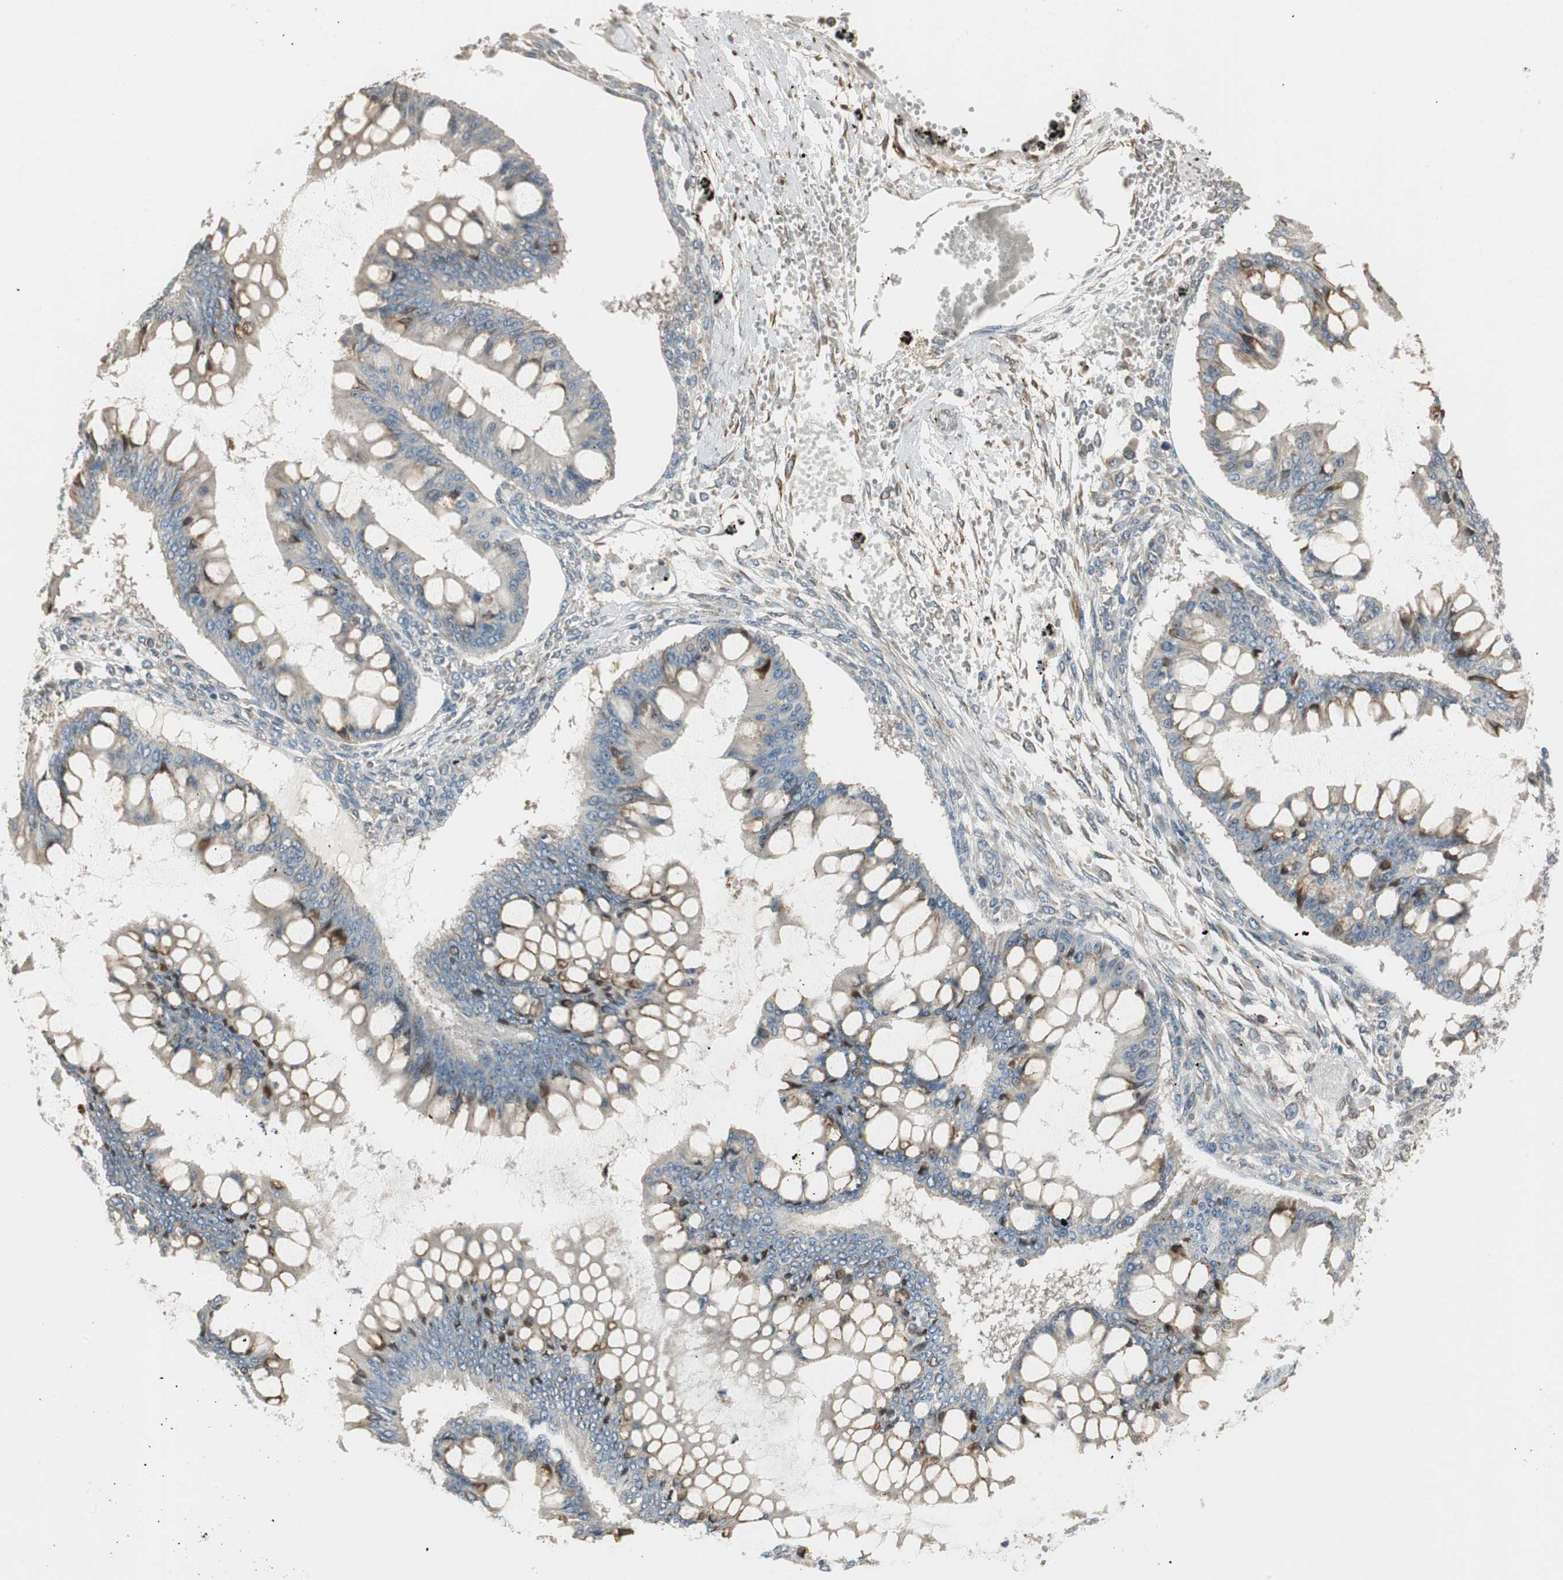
{"staining": {"intensity": "weak", "quantity": "<25%", "location": "cytoplasmic/membranous"}, "tissue": "ovarian cancer", "cell_type": "Tumor cells", "image_type": "cancer", "snomed": [{"axis": "morphology", "description": "Cystadenocarcinoma, mucinous, NOS"}, {"axis": "topography", "description": "Ovary"}], "caption": "DAB (3,3'-diaminobenzidine) immunohistochemical staining of human ovarian cancer (mucinous cystadenocarcinoma) shows no significant positivity in tumor cells. (DAB immunohistochemistry, high magnification).", "gene": "NUCB2", "patient": {"sex": "female", "age": 73}}